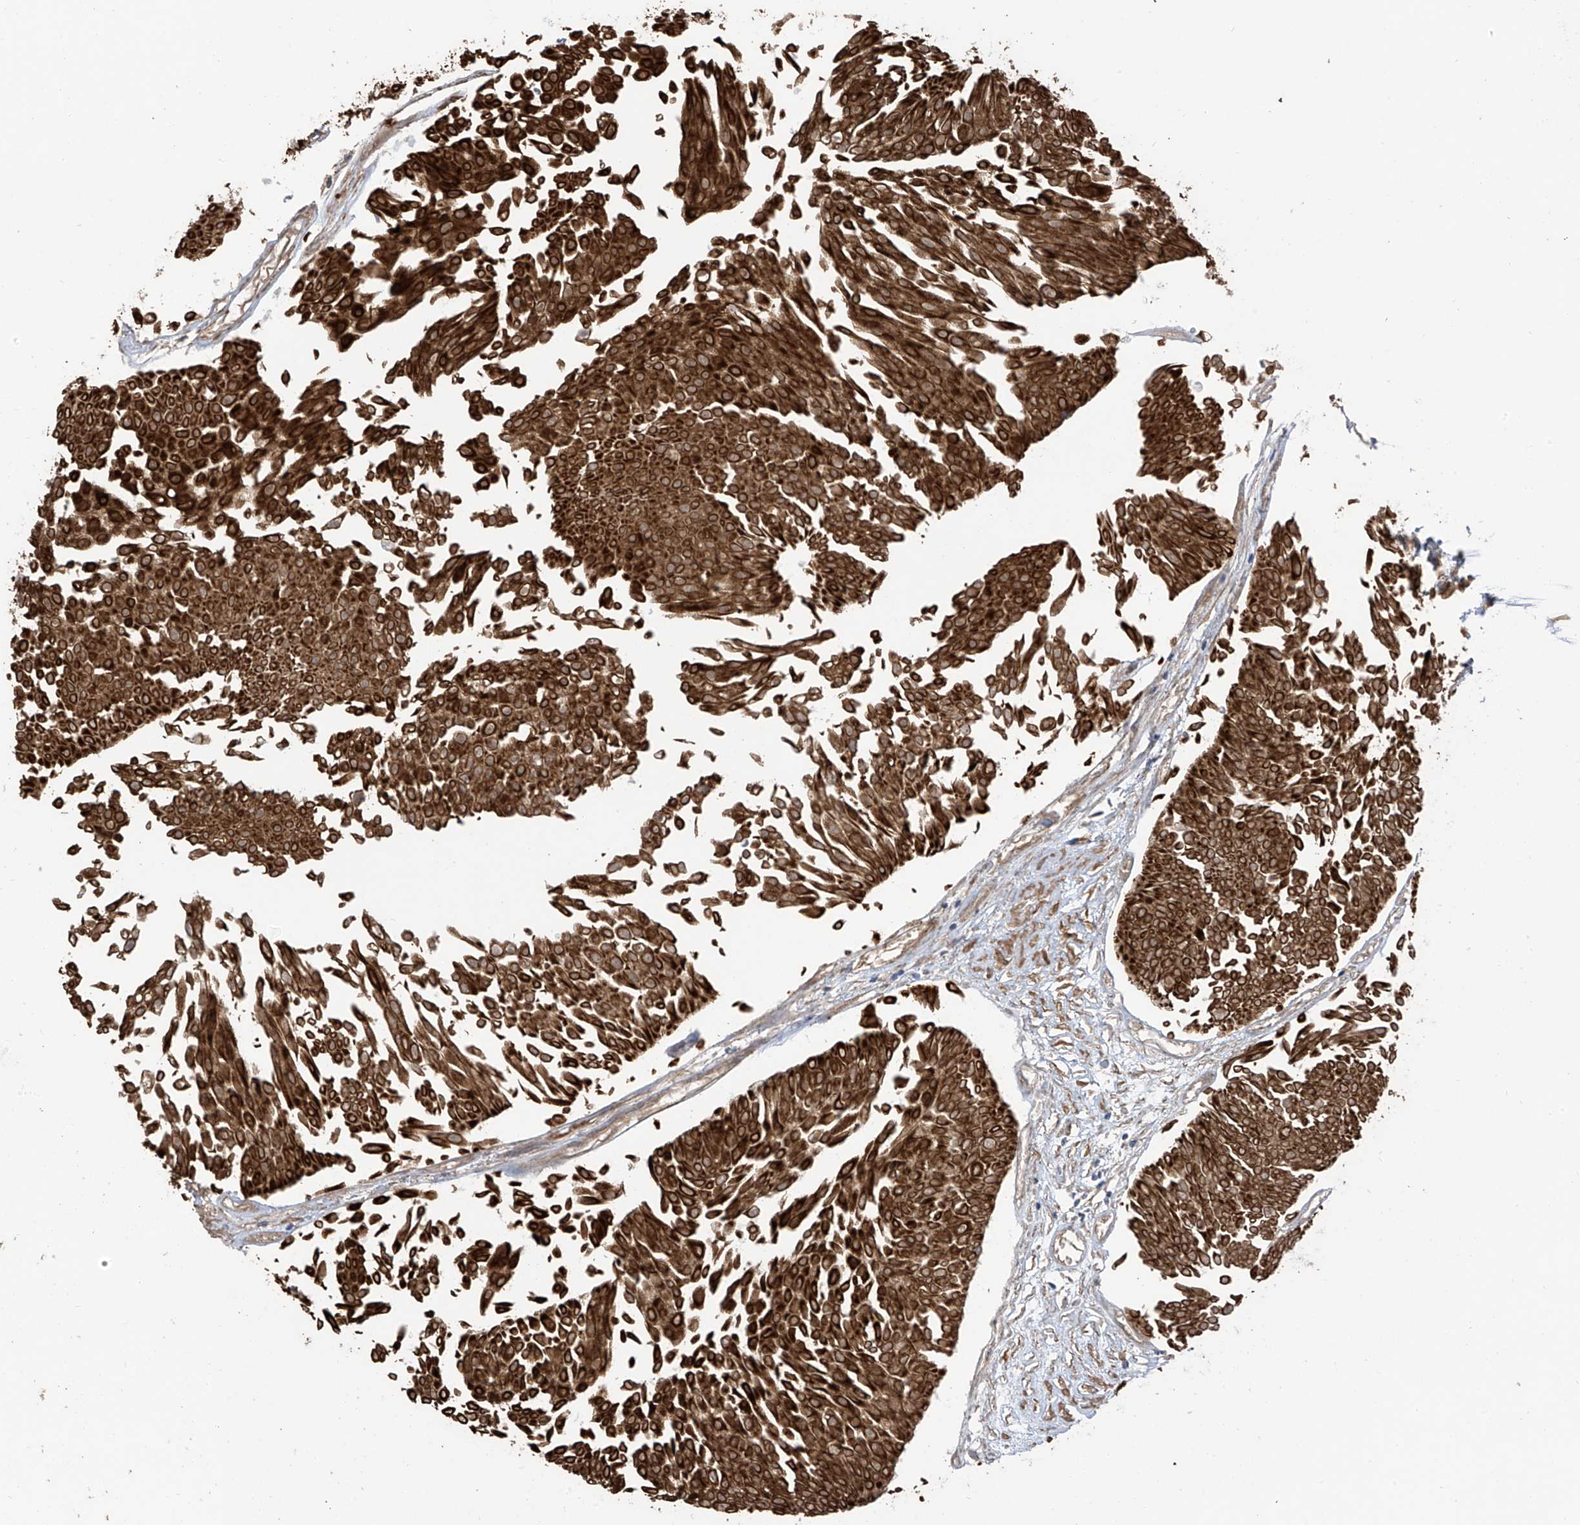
{"staining": {"intensity": "strong", "quantity": ">75%", "location": "cytoplasmic/membranous"}, "tissue": "urothelial cancer", "cell_type": "Tumor cells", "image_type": "cancer", "snomed": [{"axis": "morphology", "description": "Urothelial carcinoma, Low grade"}, {"axis": "topography", "description": "Urinary bladder"}], "caption": "Low-grade urothelial carcinoma stained for a protein demonstrates strong cytoplasmic/membranous positivity in tumor cells. (Stains: DAB in brown, nuclei in blue, Microscopy: brightfield microscopy at high magnification).", "gene": "RPAIN", "patient": {"sex": "male", "age": 67}}